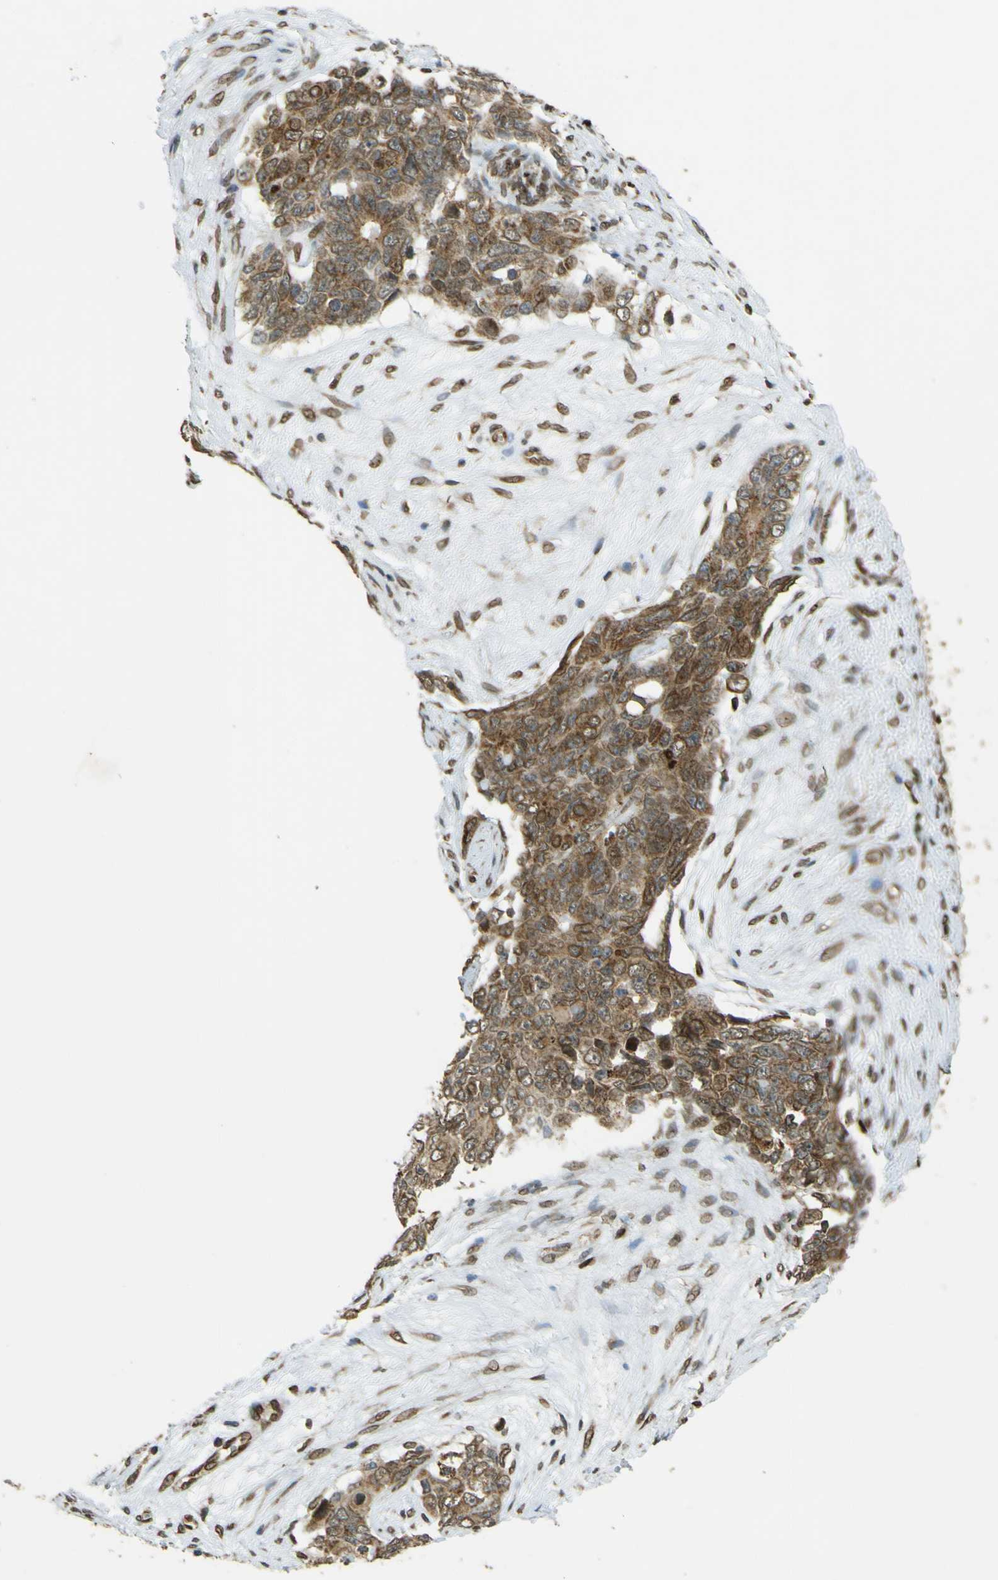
{"staining": {"intensity": "moderate", "quantity": ">75%", "location": "cytoplasmic/membranous,nuclear"}, "tissue": "ovarian cancer", "cell_type": "Tumor cells", "image_type": "cancer", "snomed": [{"axis": "morphology", "description": "Carcinoma, endometroid"}, {"axis": "topography", "description": "Ovary"}], "caption": "Ovarian endometroid carcinoma was stained to show a protein in brown. There is medium levels of moderate cytoplasmic/membranous and nuclear expression in about >75% of tumor cells.", "gene": "GALNT1", "patient": {"sex": "female", "age": 51}}